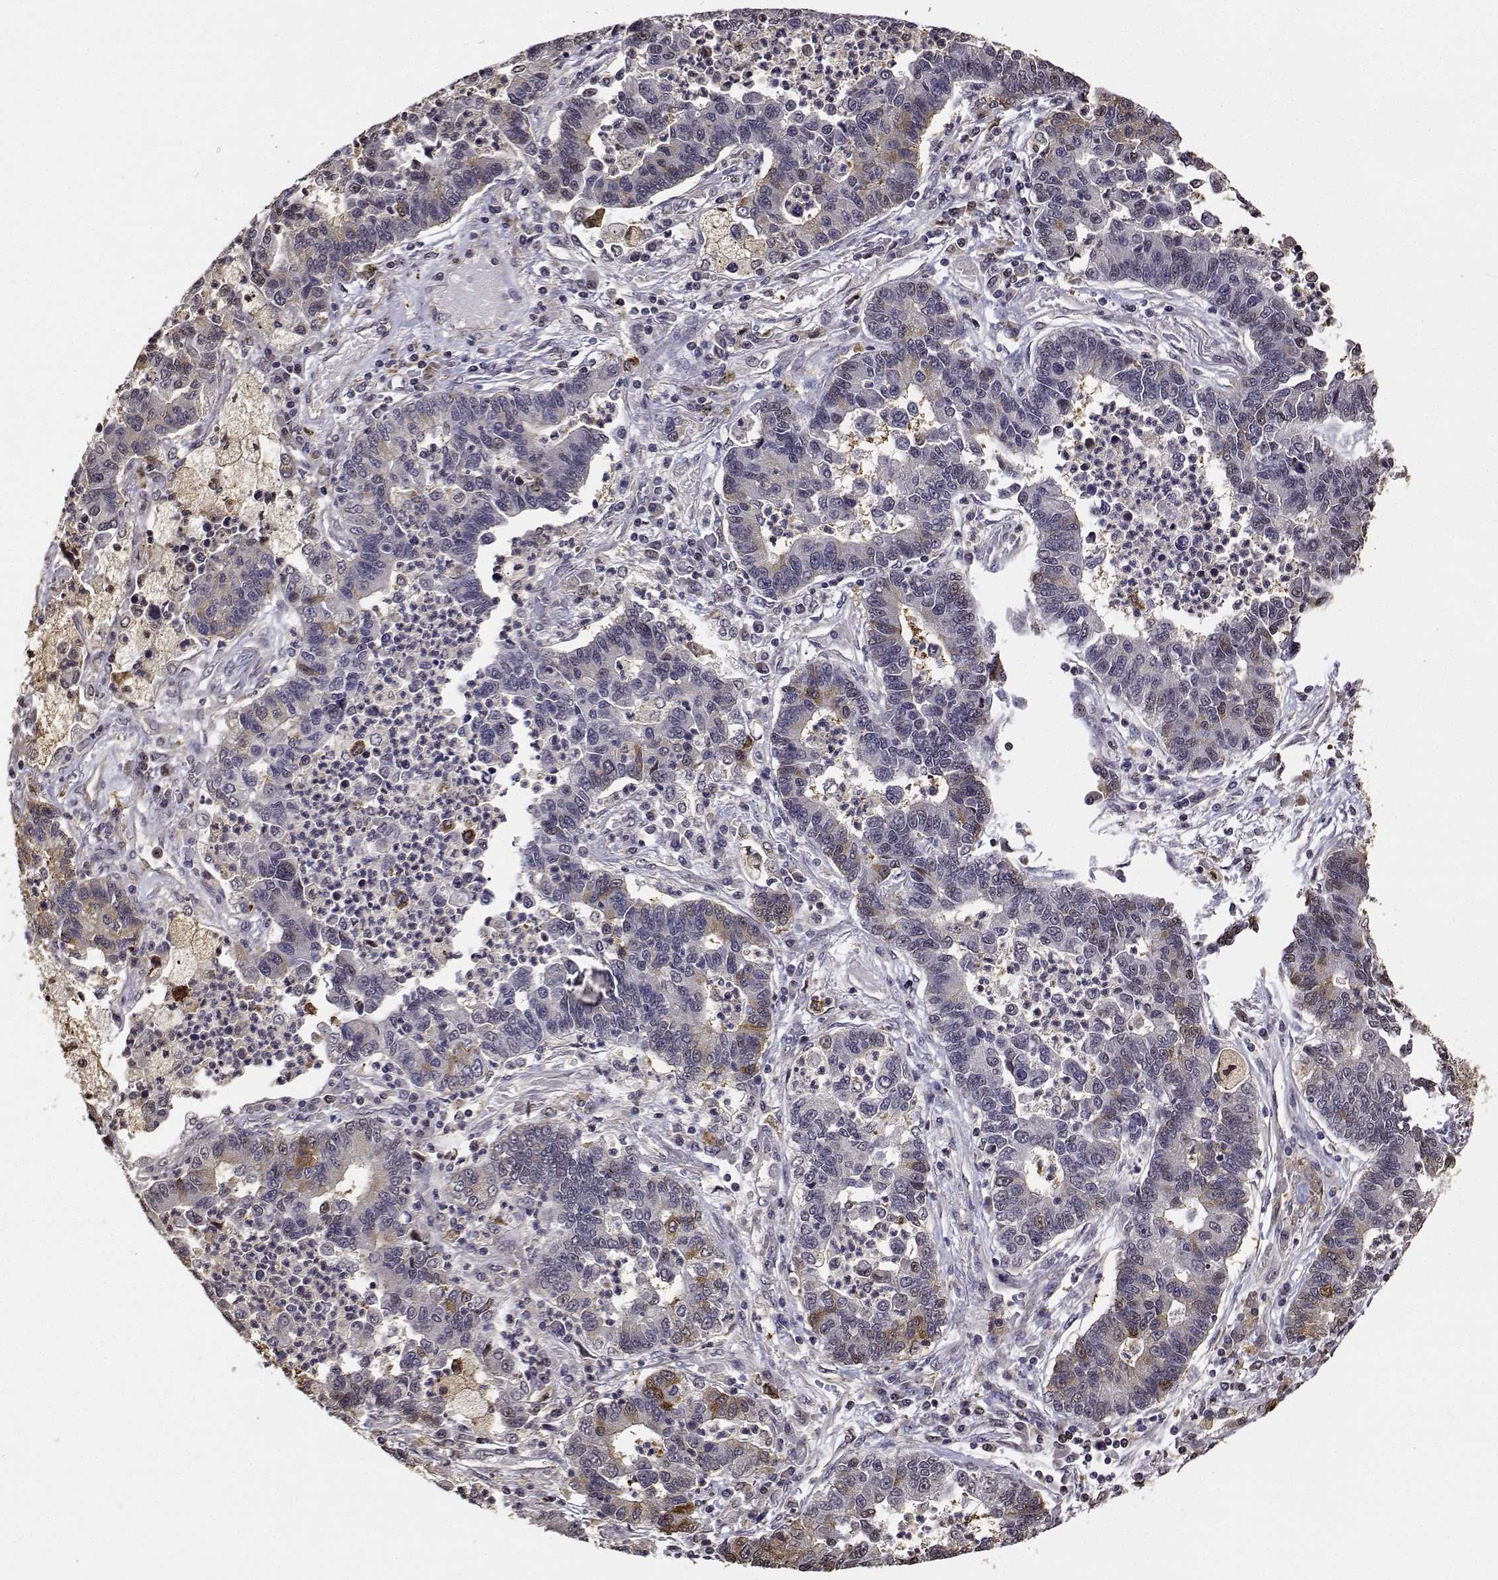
{"staining": {"intensity": "moderate", "quantity": "<25%", "location": "cytoplasmic/membranous"}, "tissue": "lung cancer", "cell_type": "Tumor cells", "image_type": "cancer", "snomed": [{"axis": "morphology", "description": "Adenocarcinoma, NOS"}, {"axis": "topography", "description": "Lung"}], "caption": "Lung adenocarcinoma stained for a protein shows moderate cytoplasmic/membranous positivity in tumor cells. (IHC, brightfield microscopy, high magnification).", "gene": "PCID2", "patient": {"sex": "female", "age": 57}}